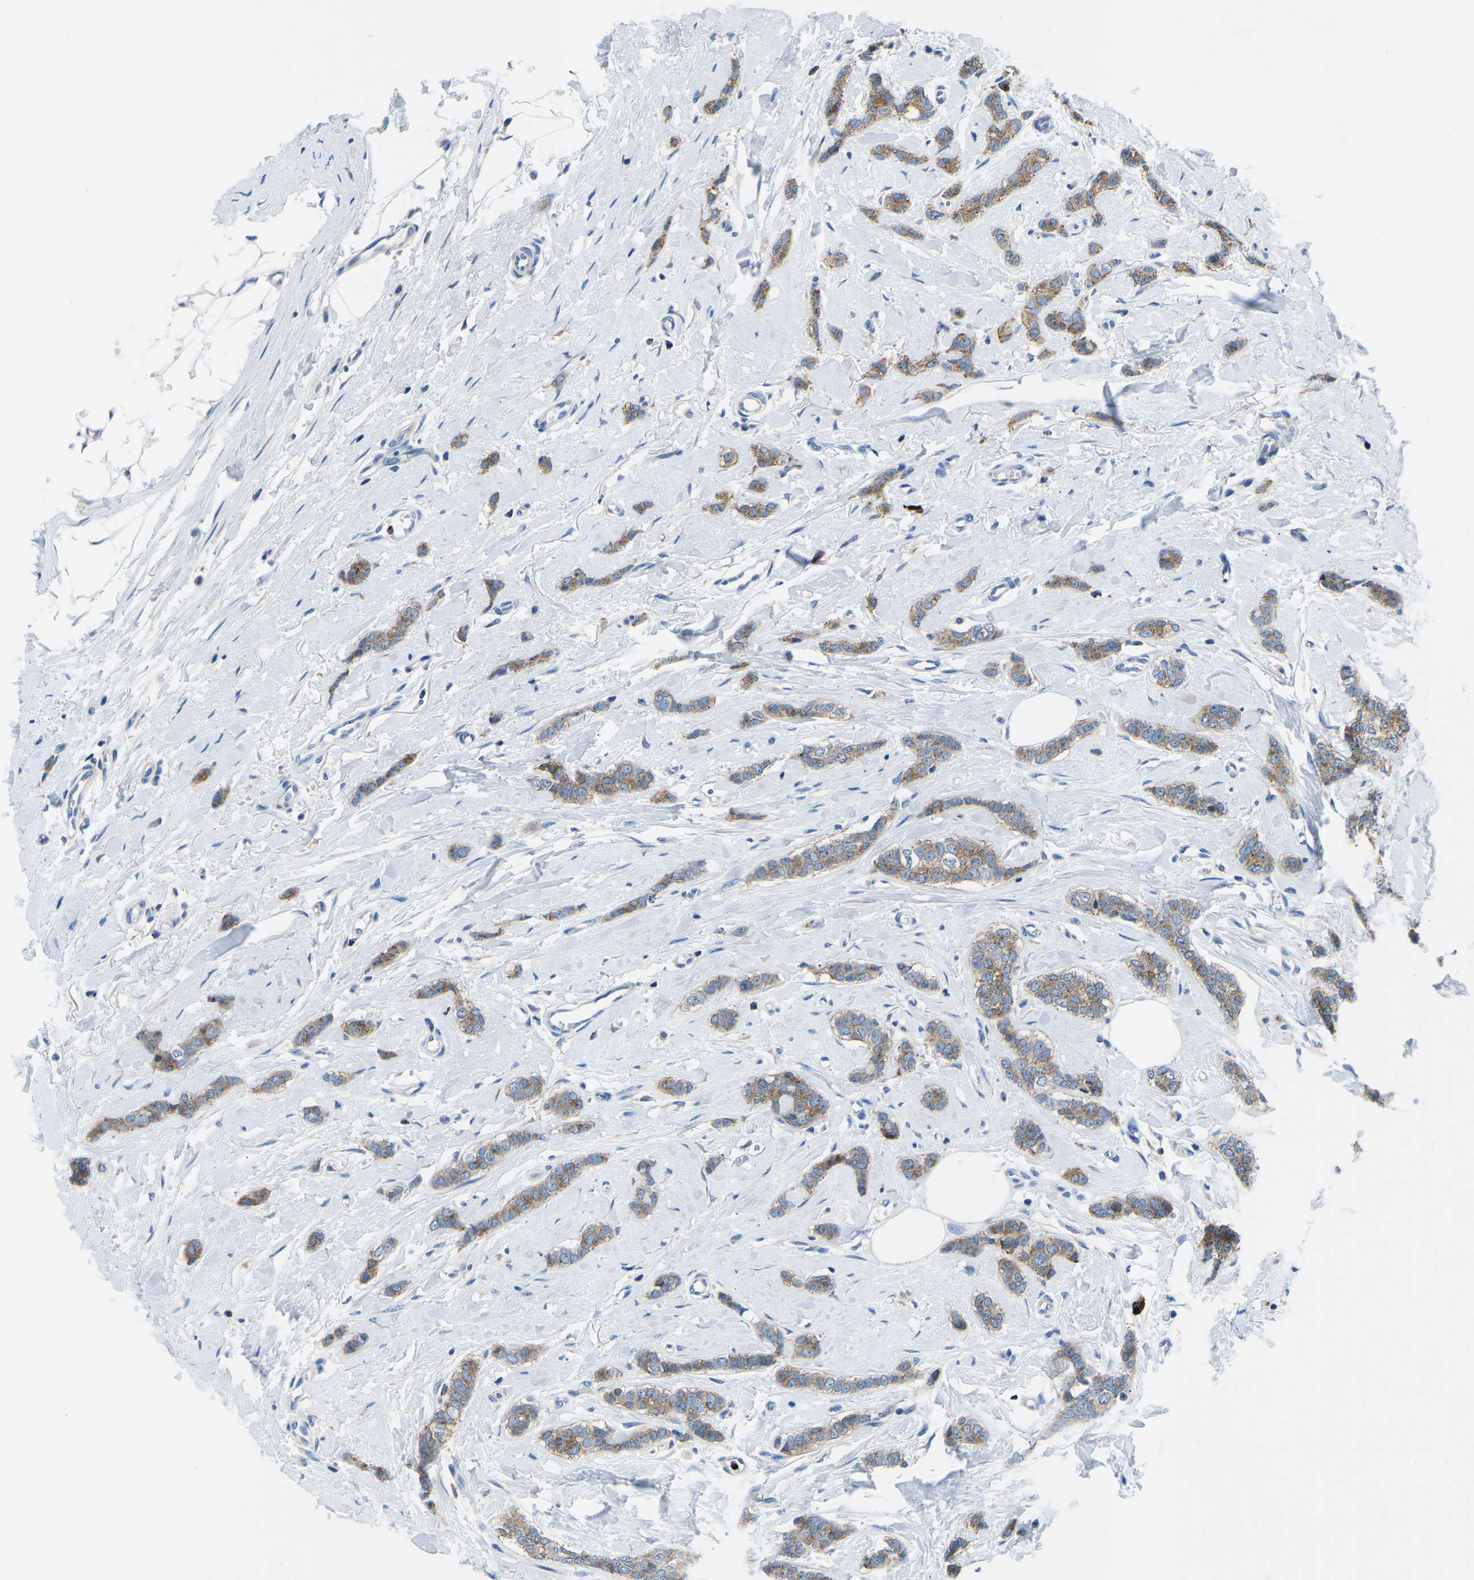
{"staining": {"intensity": "moderate", "quantity": ">75%", "location": "cytoplasmic/membranous"}, "tissue": "breast cancer", "cell_type": "Tumor cells", "image_type": "cancer", "snomed": [{"axis": "morphology", "description": "Lobular carcinoma"}, {"axis": "topography", "description": "Skin"}, {"axis": "topography", "description": "Breast"}], "caption": "Protein staining shows moderate cytoplasmic/membranous staining in about >75% of tumor cells in breast cancer (lobular carcinoma).", "gene": "MC4R", "patient": {"sex": "female", "age": 46}}